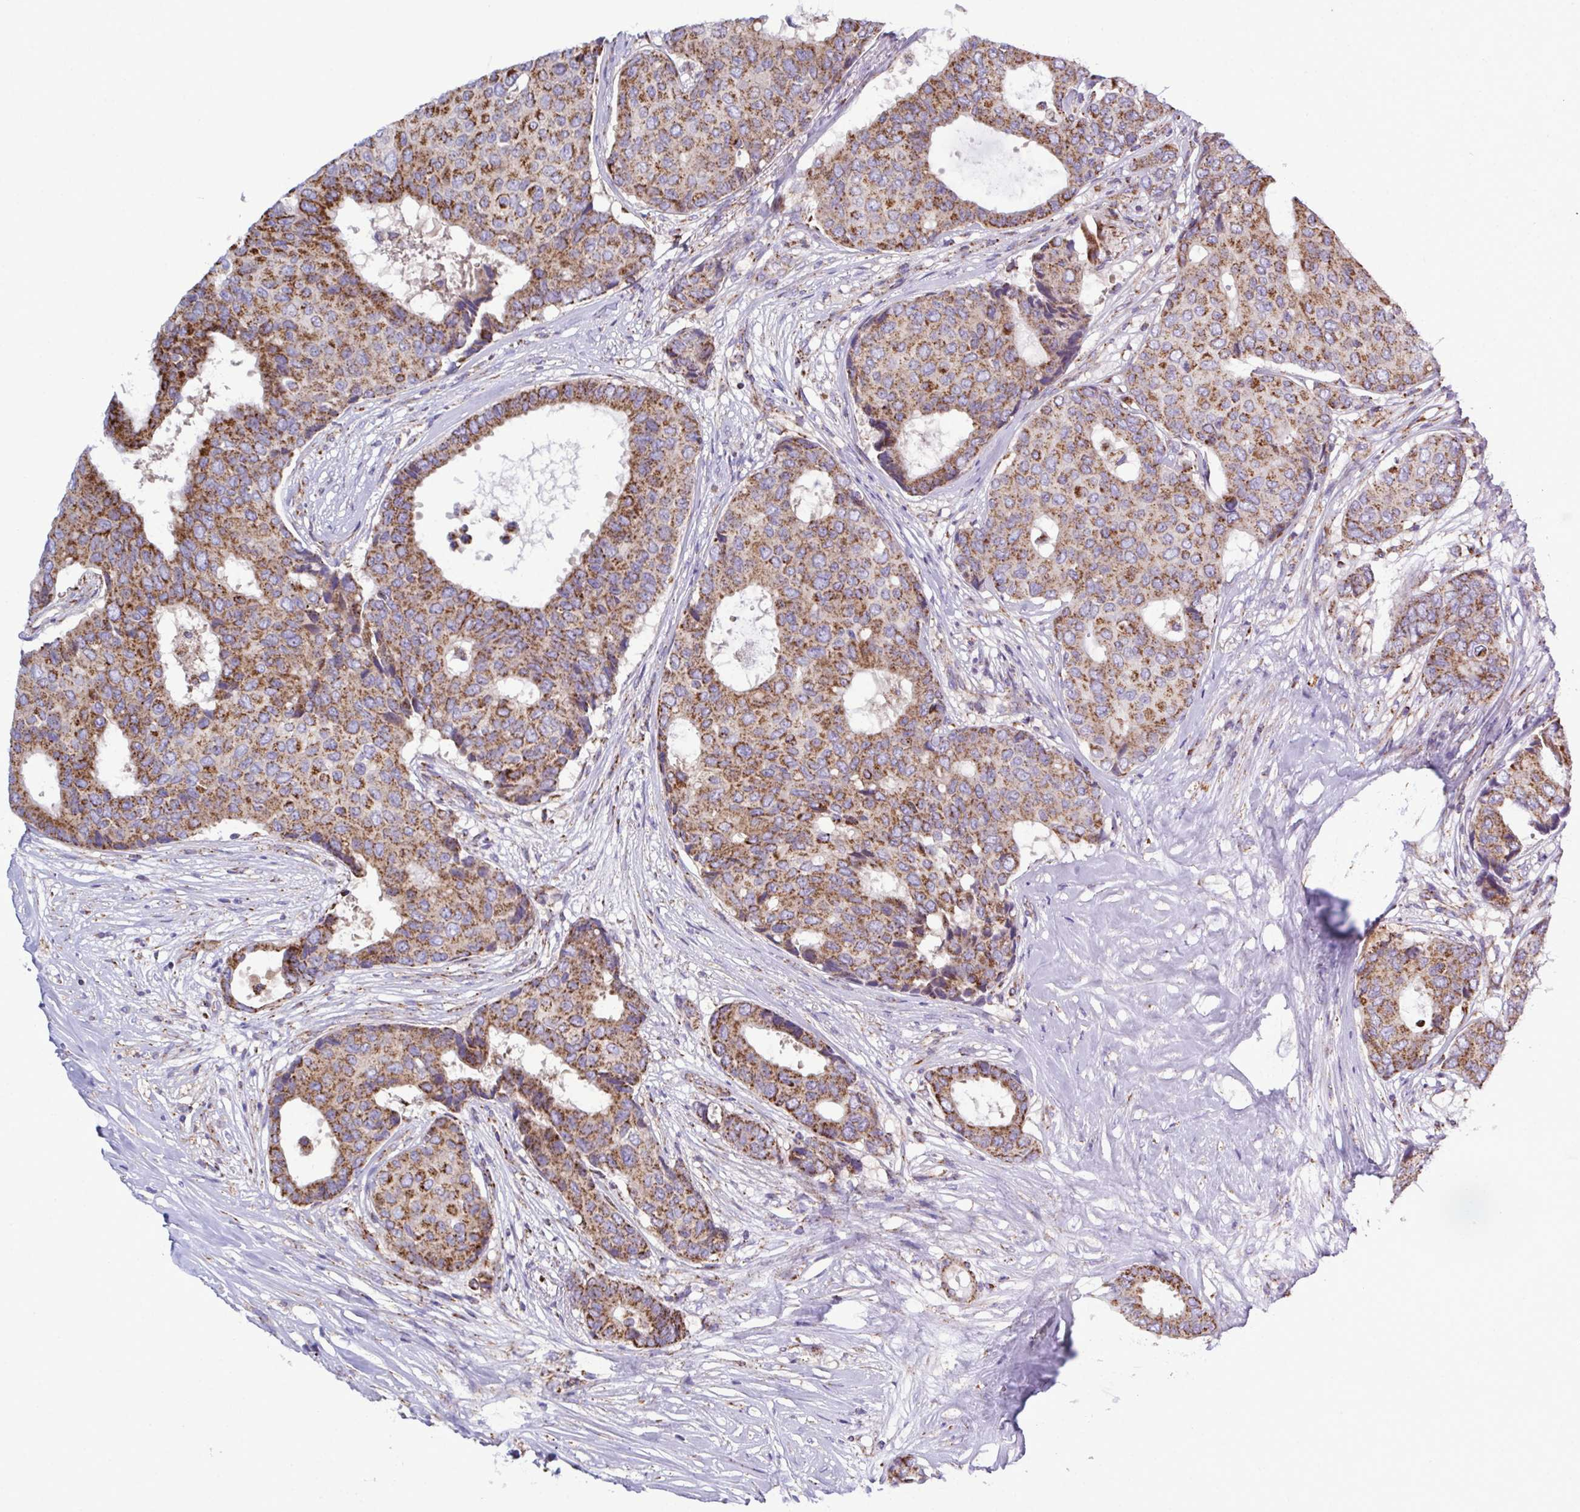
{"staining": {"intensity": "weak", "quantity": ">75%", "location": "cytoplasmic/membranous"}, "tissue": "breast cancer", "cell_type": "Tumor cells", "image_type": "cancer", "snomed": [{"axis": "morphology", "description": "Duct carcinoma"}, {"axis": "topography", "description": "Breast"}], "caption": "DAB (3,3'-diaminobenzidine) immunohistochemical staining of human breast cancer exhibits weak cytoplasmic/membranous protein positivity in about >75% of tumor cells.", "gene": "CSDE1", "patient": {"sex": "female", "age": 75}}